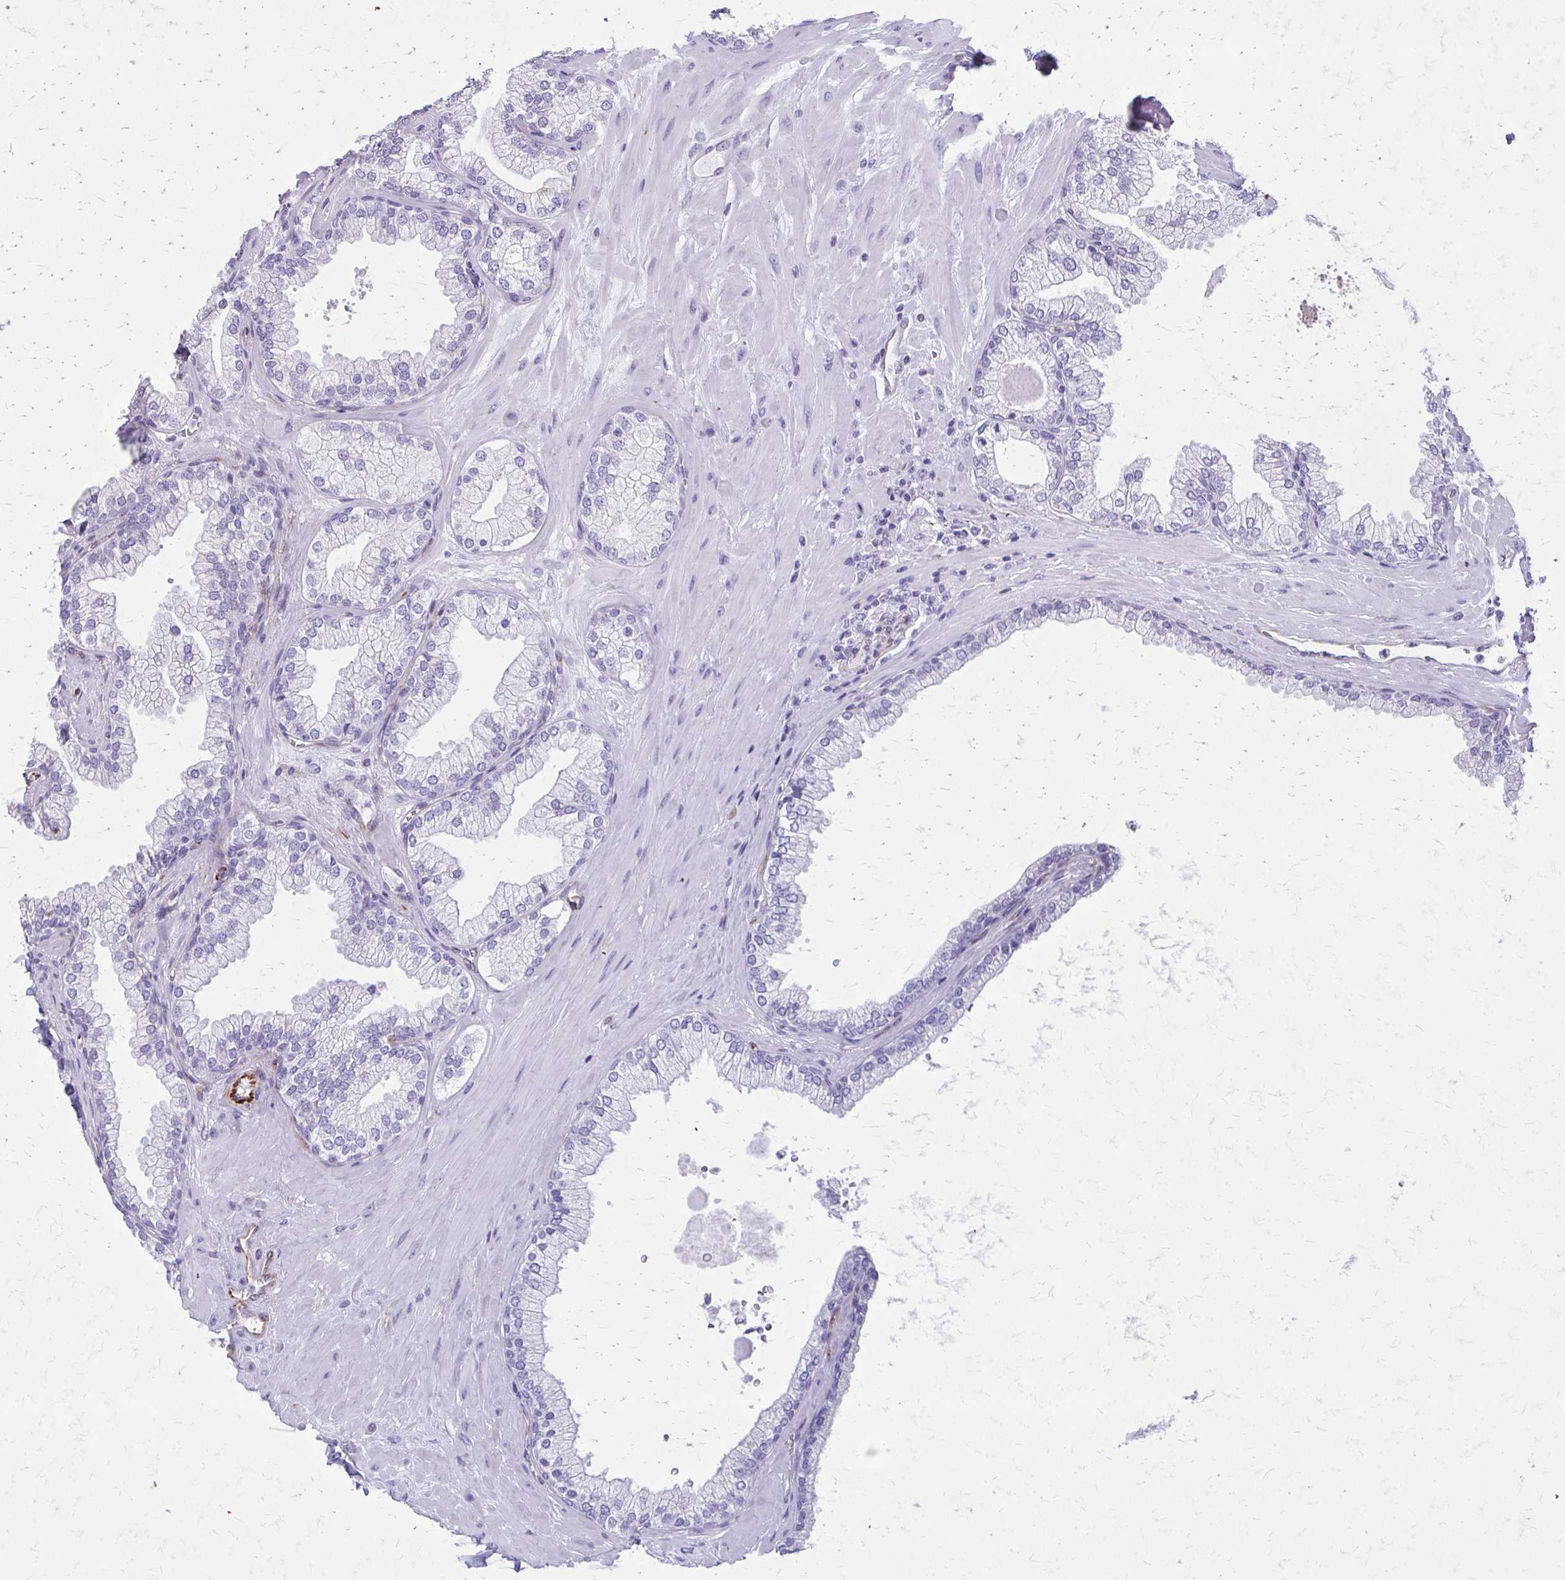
{"staining": {"intensity": "negative", "quantity": "none", "location": "none"}, "tissue": "prostate", "cell_type": "Glandular cells", "image_type": "normal", "snomed": [{"axis": "morphology", "description": "Normal tissue, NOS"}, {"axis": "topography", "description": "Prostate"}, {"axis": "topography", "description": "Peripheral nerve tissue"}], "caption": "Immunohistochemical staining of normal human prostate shows no significant positivity in glandular cells.", "gene": "TRIM6", "patient": {"sex": "male", "age": 61}}